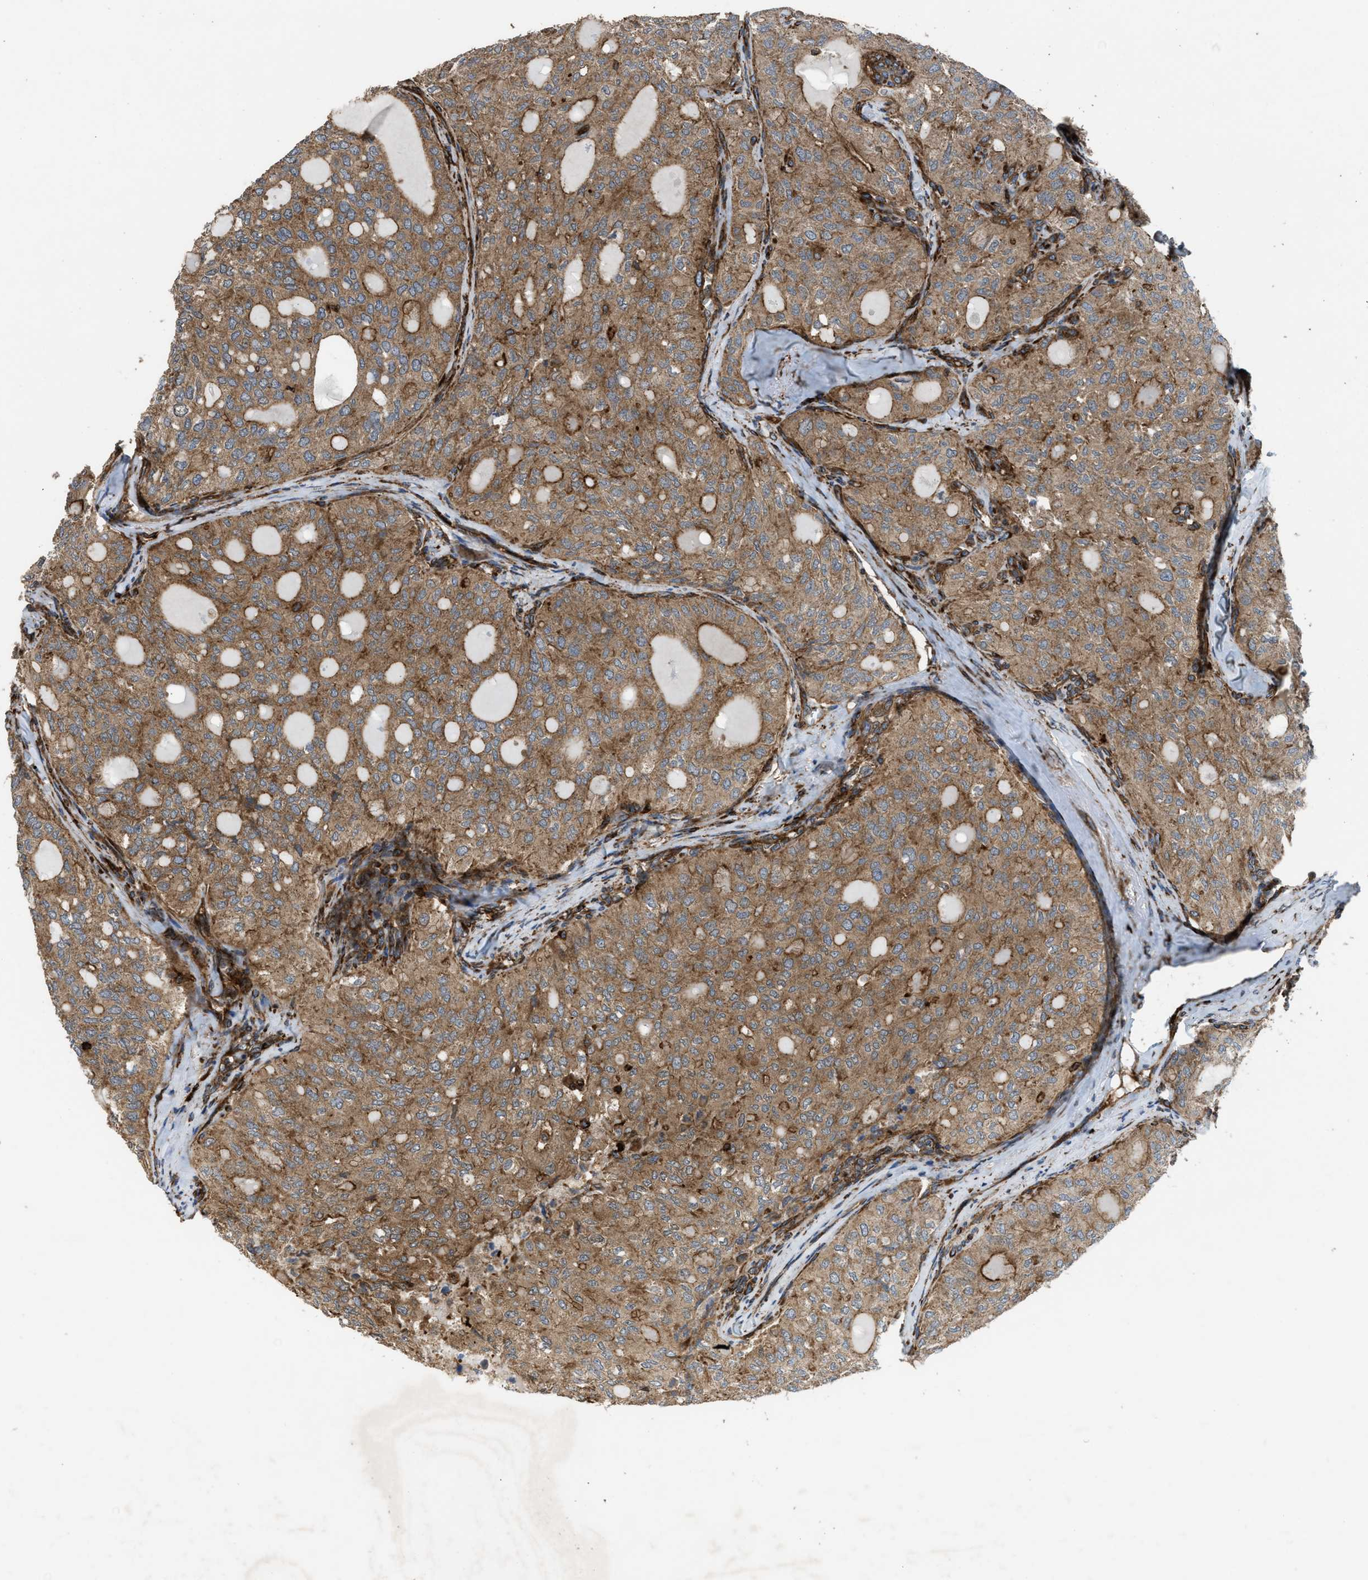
{"staining": {"intensity": "moderate", "quantity": ">75%", "location": "cytoplasmic/membranous"}, "tissue": "thyroid cancer", "cell_type": "Tumor cells", "image_type": "cancer", "snomed": [{"axis": "morphology", "description": "Follicular adenoma carcinoma, NOS"}, {"axis": "topography", "description": "Thyroid gland"}], "caption": "Protein expression analysis of thyroid follicular adenoma carcinoma shows moderate cytoplasmic/membranous positivity in approximately >75% of tumor cells. The staining was performed using DAB (3,3'-diaminobenzidine), with brown indicating positive protein expression. Nuclei are stained blue with hematoxylin.", "gene": "EGLN1", "patient": {"sex": "male", "age": 75}}